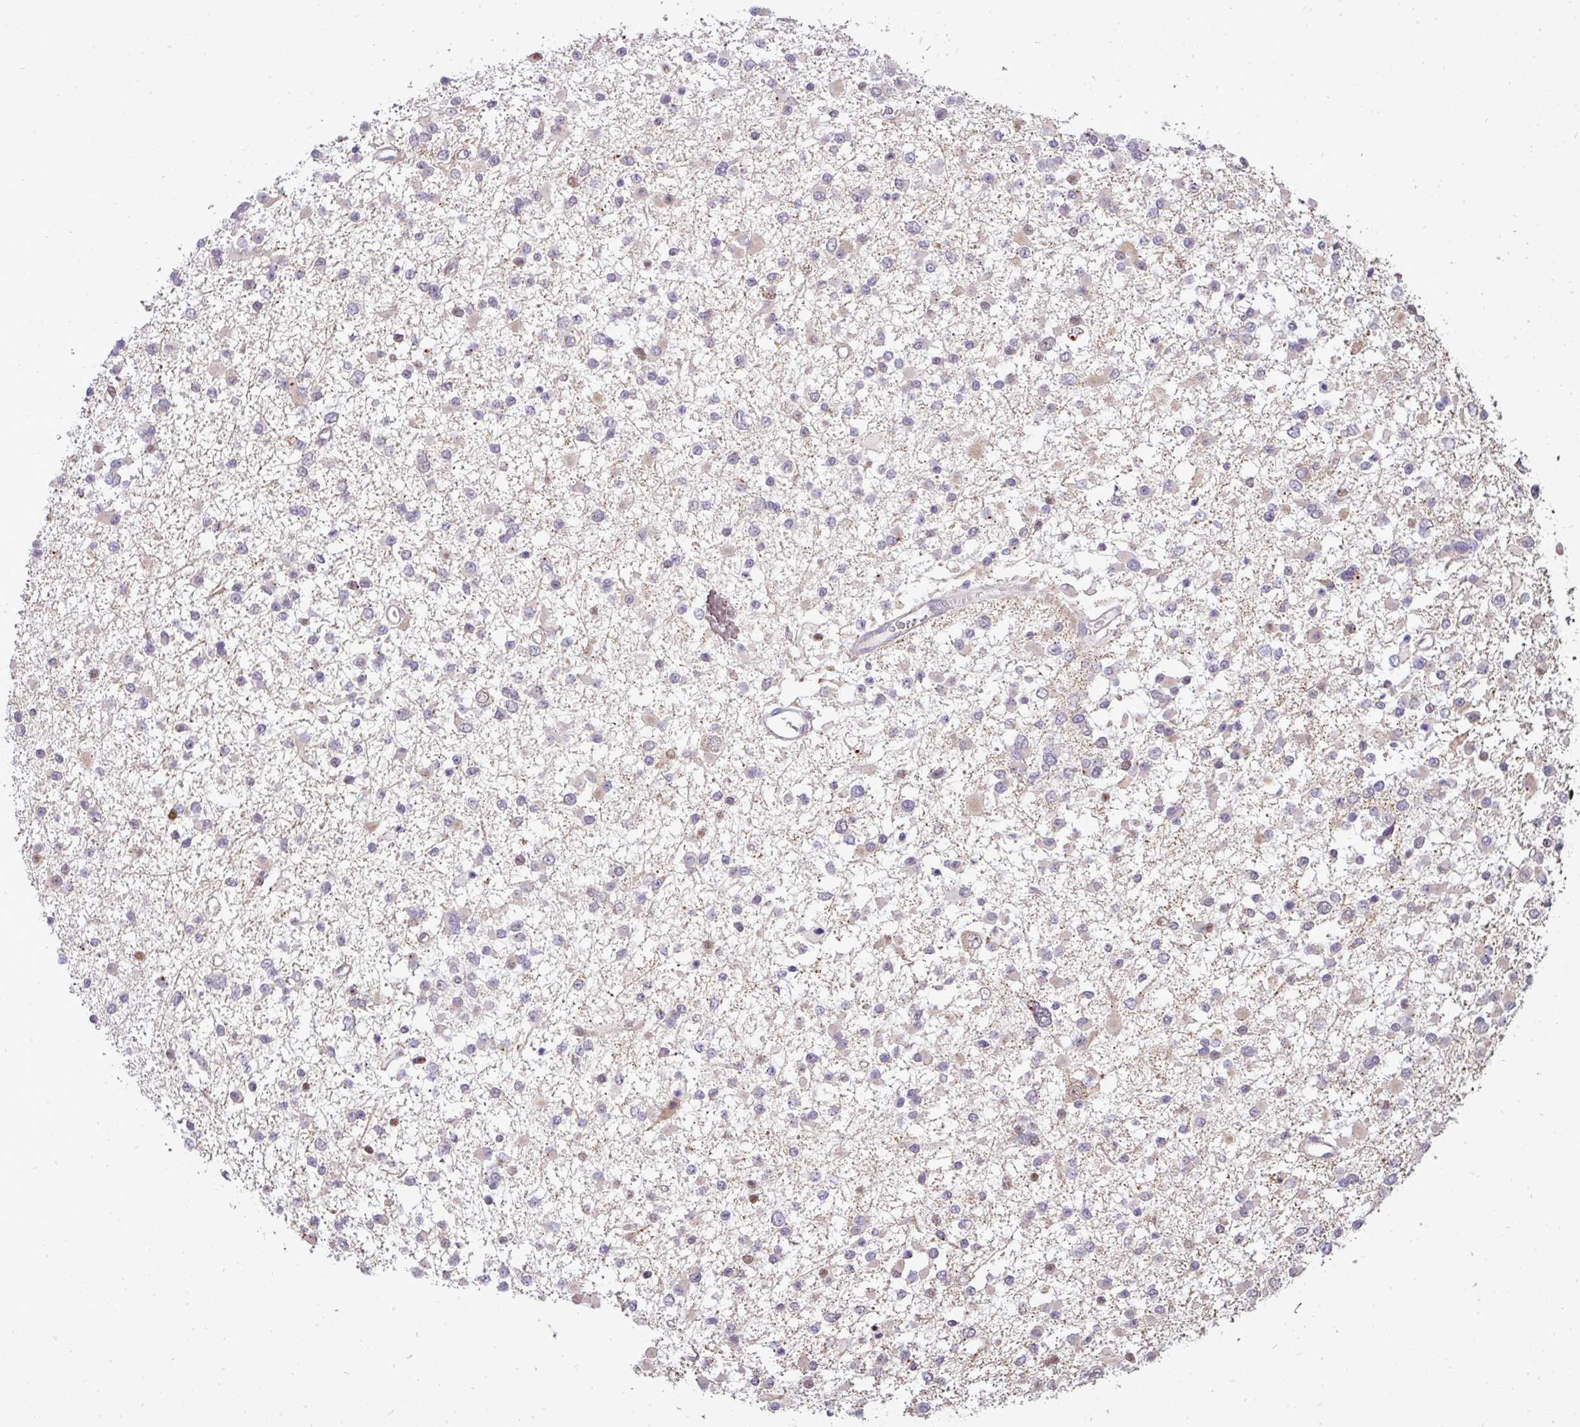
{"staining": {"intensity": "negative", "quantity": "none", "location": "none"}, "tissue": "glioma", "cell_type": "Tumor cells", "image_type": "cancer", "snomed": [{"axis": "morphology", "description": "Glioma, malignant, Low grade"}, {"axis": "topography", "description": "Brain"}], "caption": "This is an immunohistochemistry (IHC) photomicrograph of malignant low-grade glioma. There is no staining in tumor cells.", "gene": "PATZ1", "patient": {"sex": "female", "age": 22}}